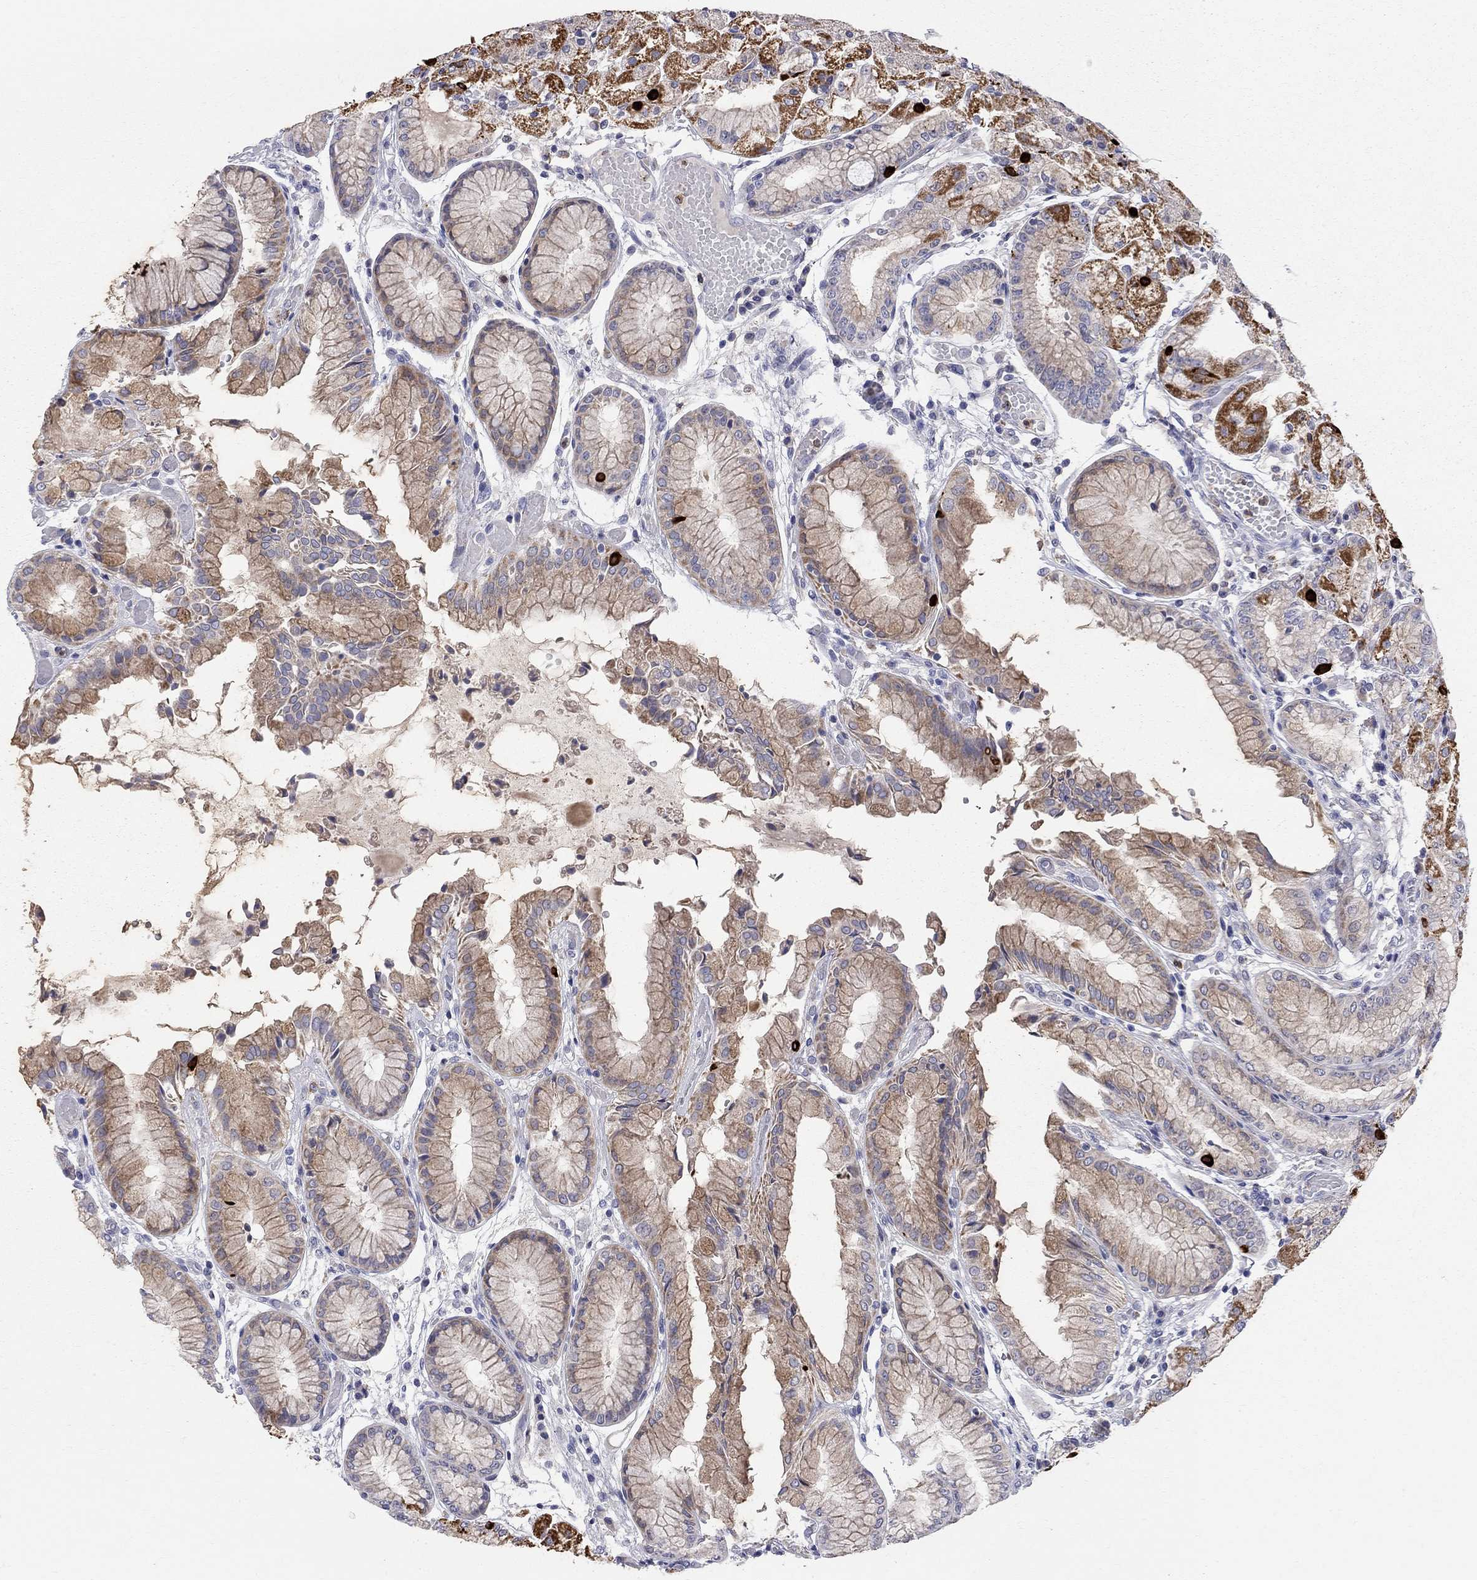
{"staining": {"intensity": "strong", "quantity": "<25%", "location": "cytoplasmic/membranous"}, "tissue": "stomach", "cell_type": "Glandular cells", "image_type": "normal", "snomed": [{"axis": "morphology", "description": "Normal tissue, NOS"}, {"axis": "topography", "description": "Stomach, upper"}], "caption": "Strong cytoplasmic/membranous staining for a protein is seen in about <25% of glandular cells of normal stomach using immunohistochemistry (IHC).", "gene": "ACSL1", "patient": {"sex": "male", "age": 72}}